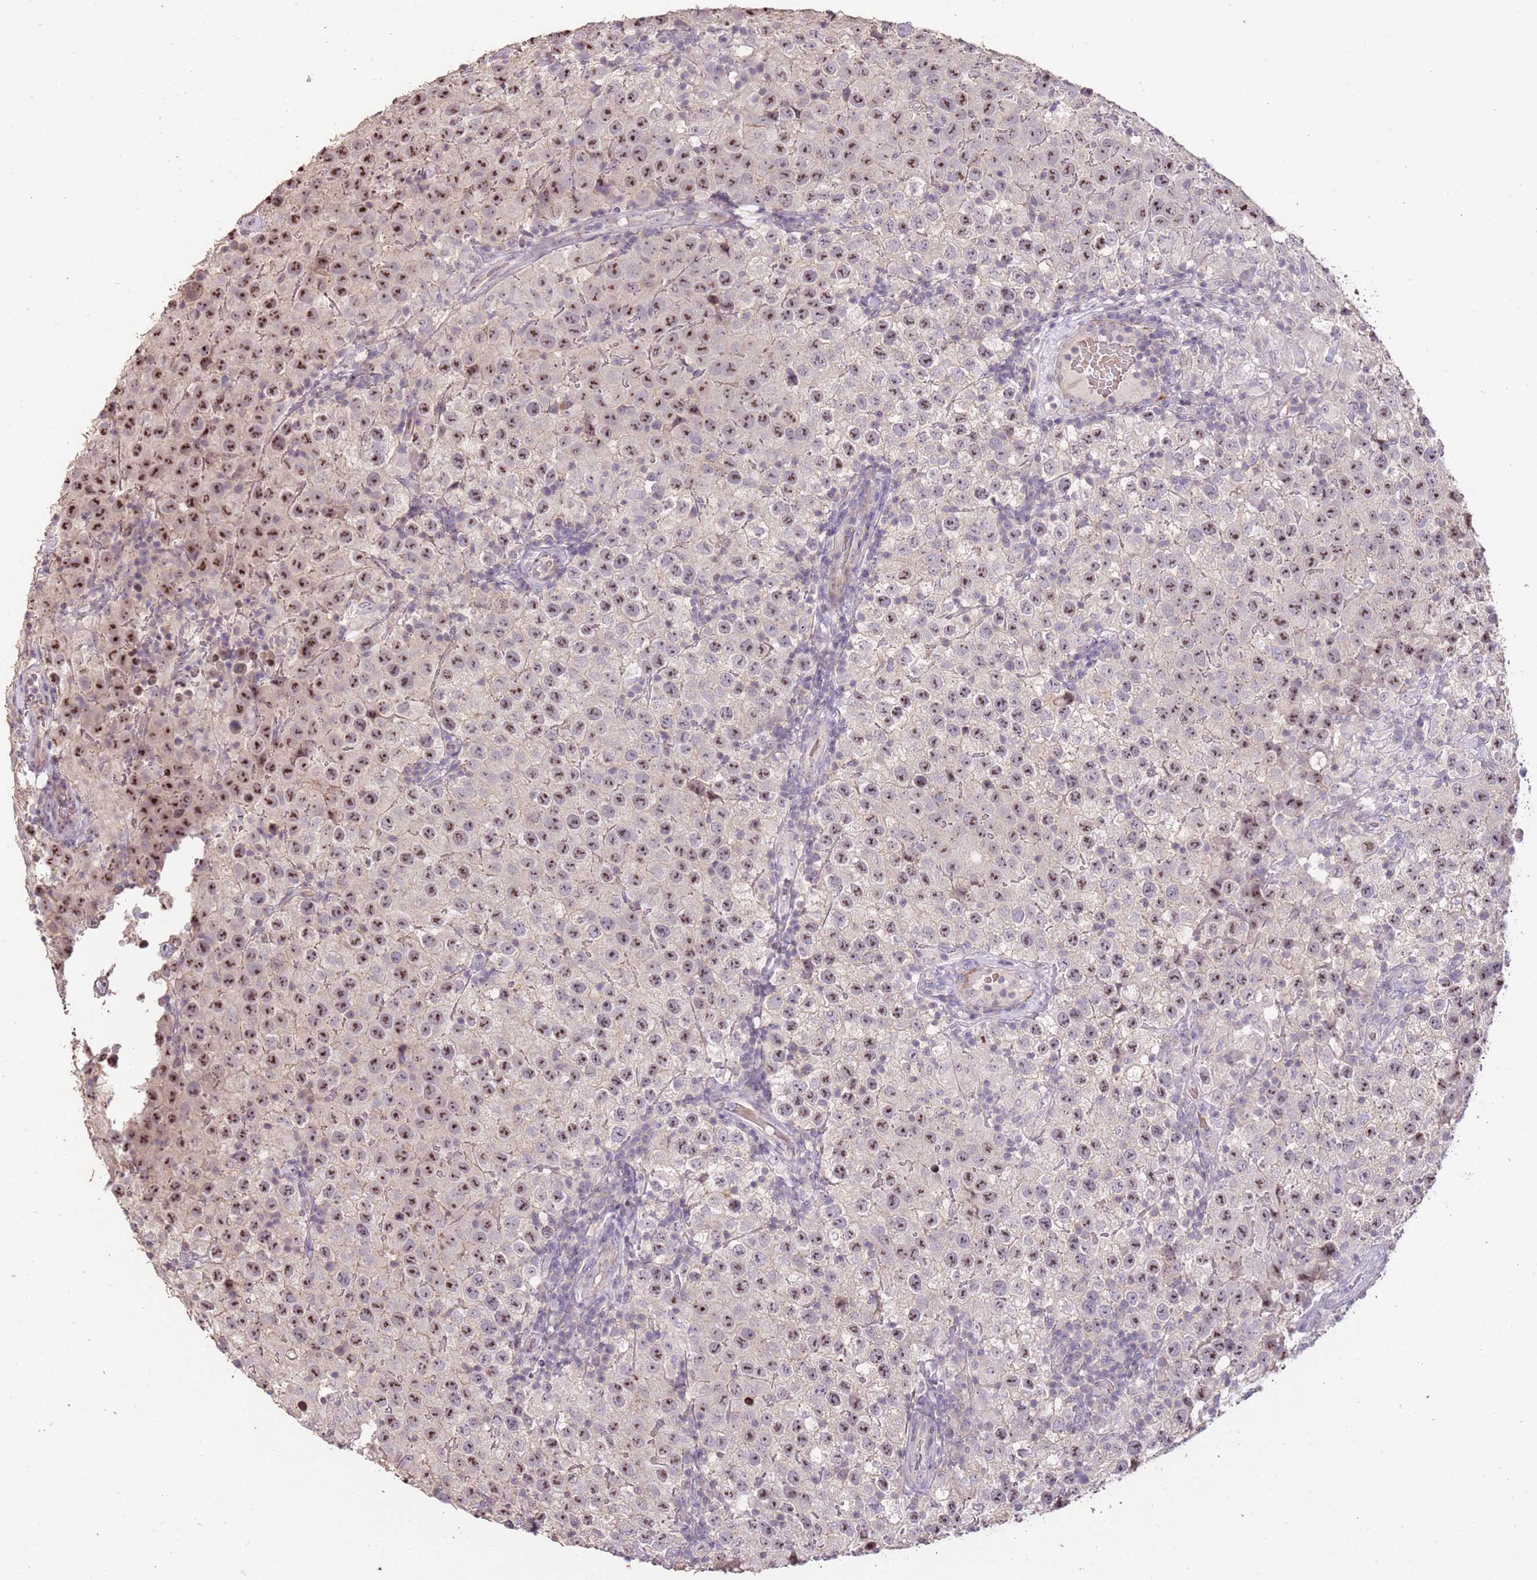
{"staining": {"intensity": "moderate", "quantity": ">75%", "location": "nuclear"}, "tissue": "testis cancer", "cell_type": "Tumor cells", "image_type": "cancer", "snomed": [{"axis": "morphology", "description": "Seminoma, NOS"}, {"axis": "morphology", "description": "Carcinoma, Embryonal, NOS"}, {"axis": "topography", "description": "Testis"}], "caption": "Human testis seminoma stained with a protein marker reveals moderate staining in tumor cells.", "gene": "ADTRP", "patient": {"sex": "male", "age": 41}}